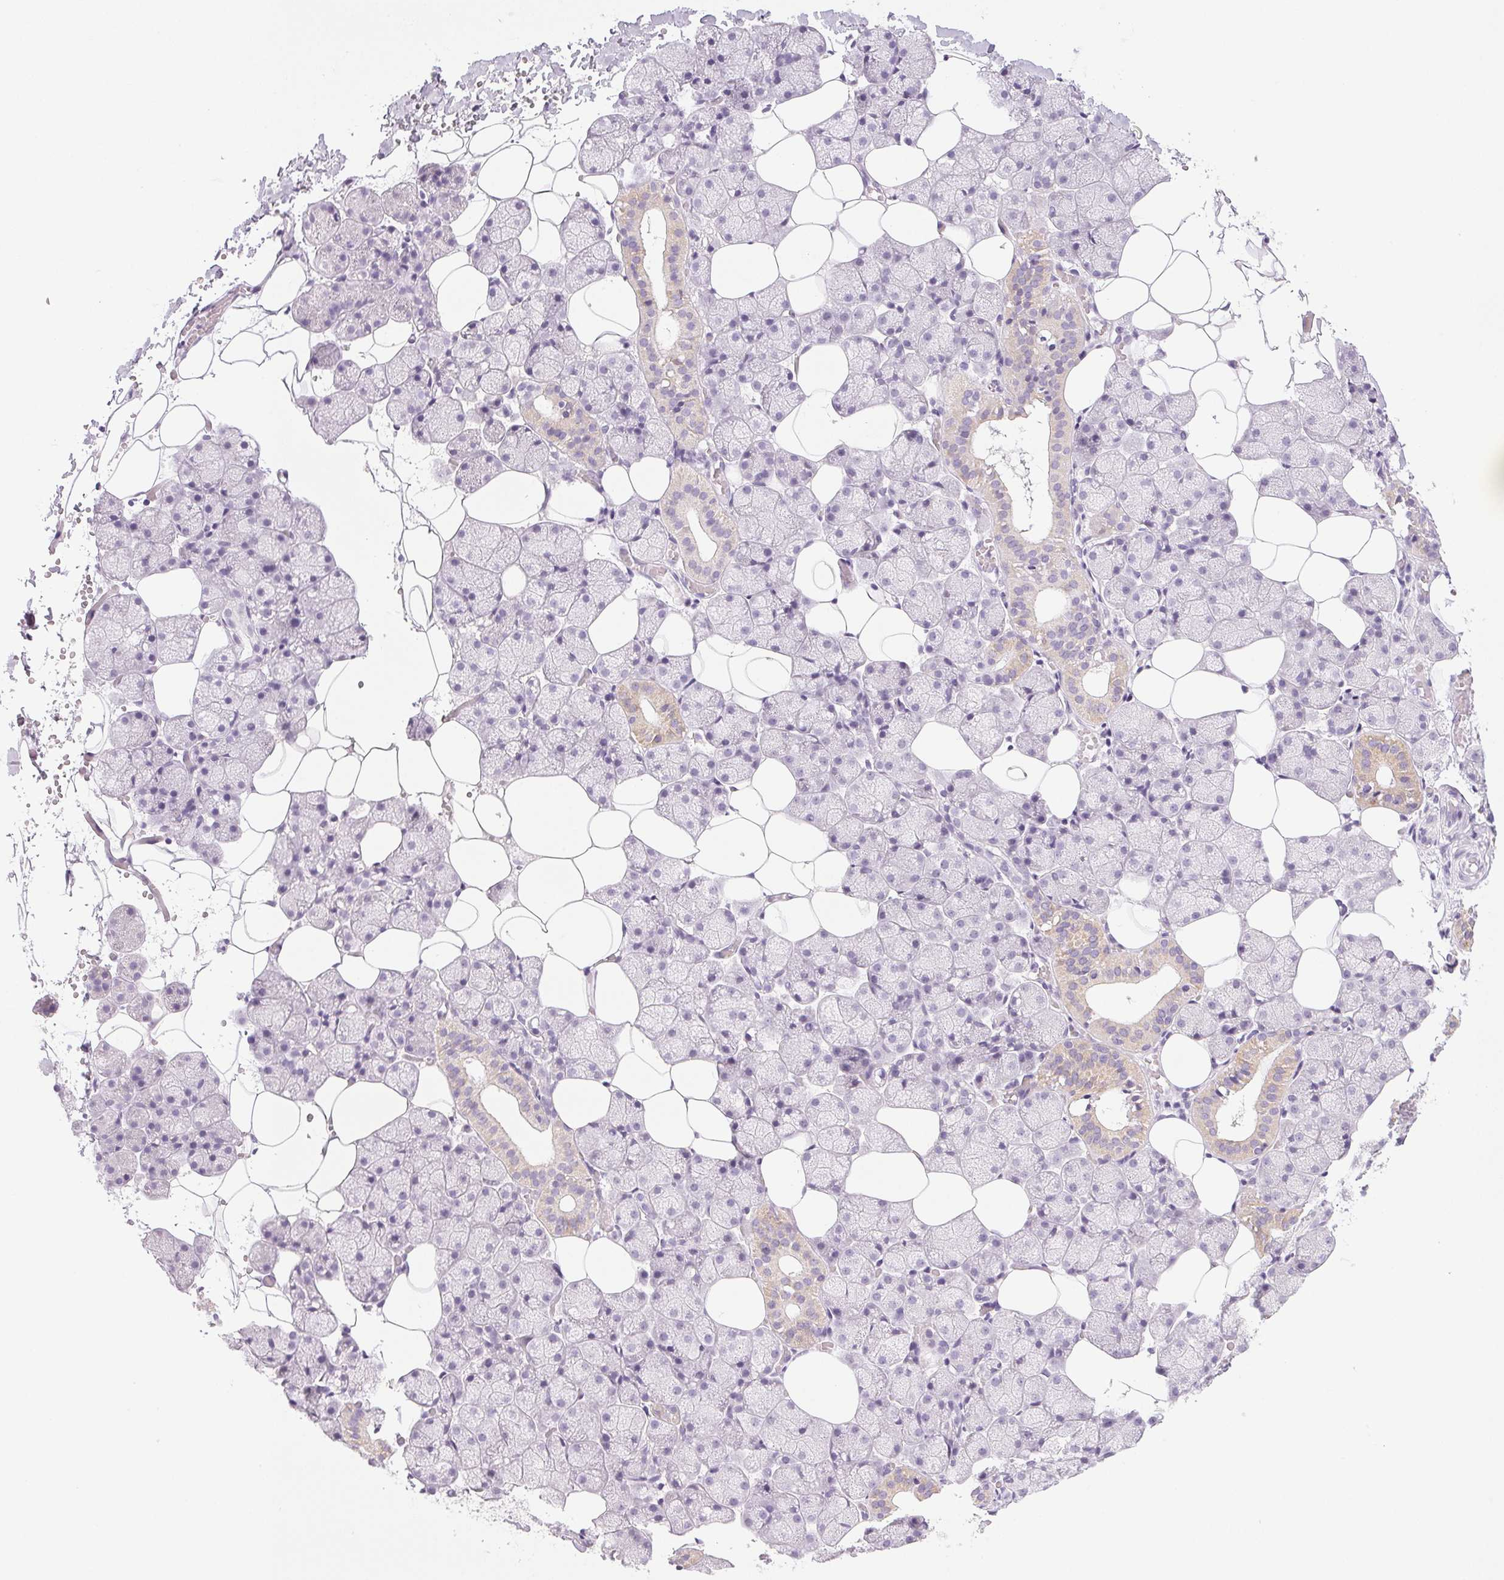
{"staining": {"intensity": "weak", "quantity": "<25%", "location": "cytoplasmic/membranous"}, "tissue": "salivary gland", "cell_type": "Glandular cells", "image_type": "normal", "snomed": [{"axis": "morphology", "description": "Normal tissue, NOS"}, {"axis": "topography", "description": "Salivary gland"}], "caption": "The micrograph reveals no significant positivity in glandular cells of salivary gland.", "gene": "COL7A1", "patient": {"sex": "male", "age": 38}}